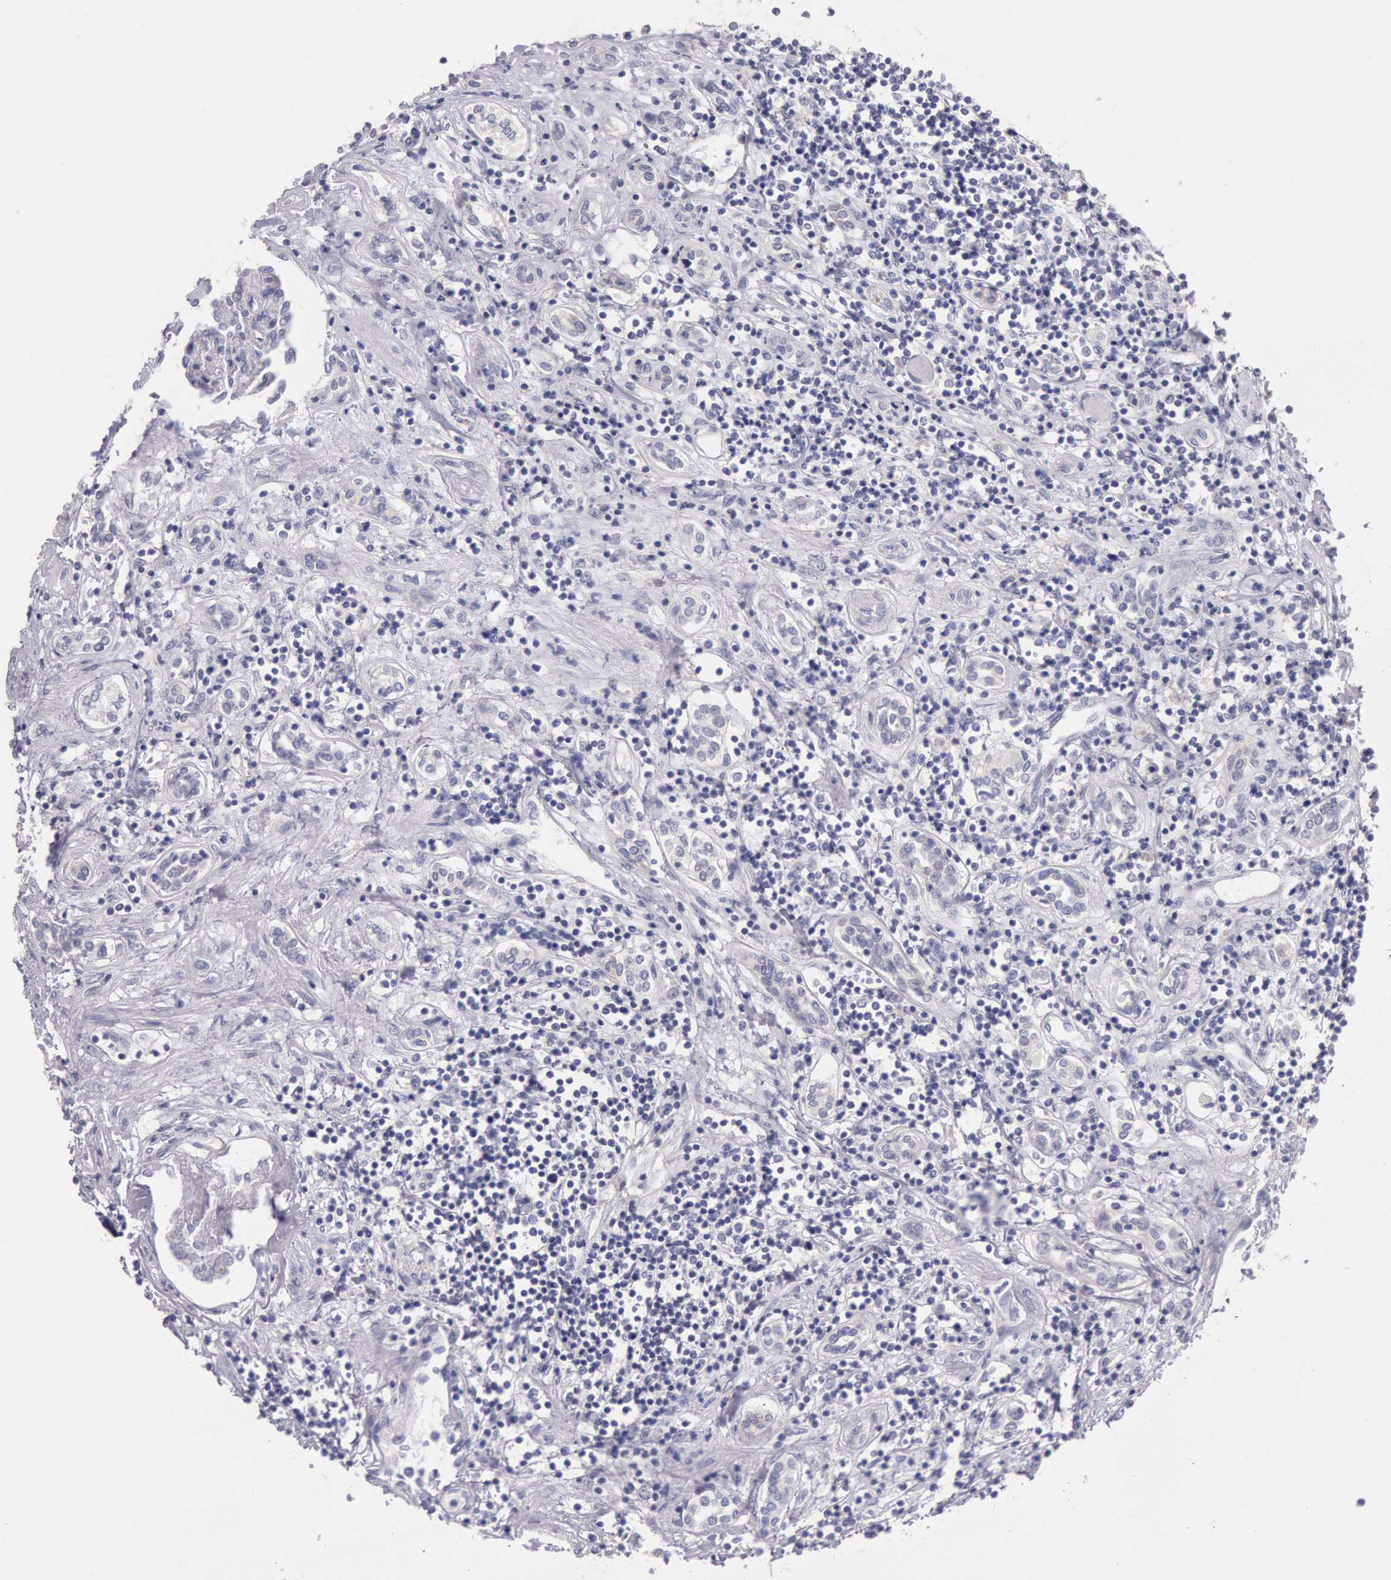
{"staining": {"intensity": "weak", "quantity": "25%-75%", "location": "cytoplasmic/membranous"}, "tissue": "renal cancer", "cell_type": "Tumor cells", "image_type": "cancer", "snomed": [{"axis": "morphology", "description": "Adenocarcinoma, NOS"}, {"axis": "topography", "description": "Kidney"}], "caption": "Adenocarcinoma (renal) tissue reveals weak cytoplasmic/membranous expression in about 25%-75% of tumor cells, visualized by immunohistochemistry.", "gene": "EGFR", "patient": {"sex": "male", "age": 57}}